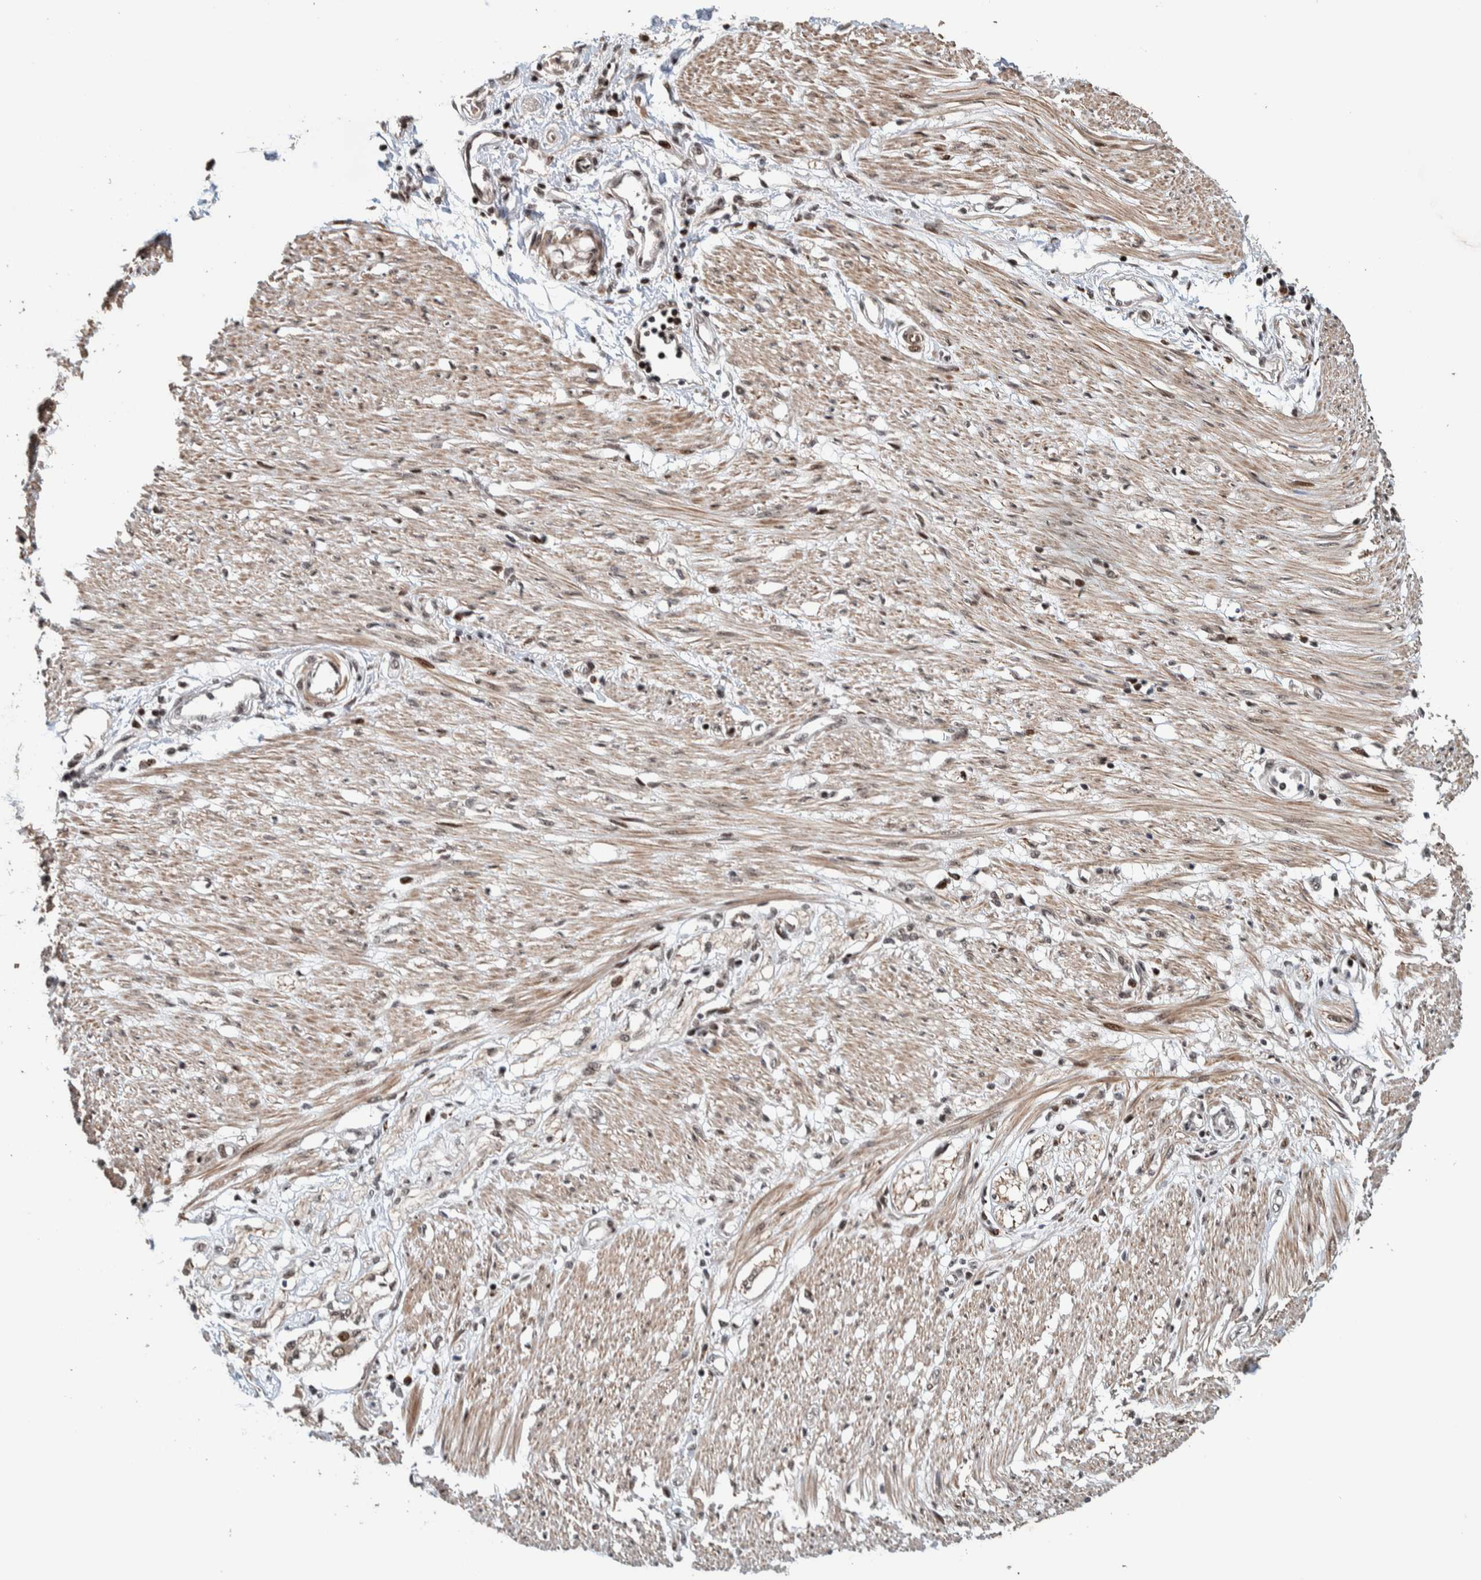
{"staining": {"intensity": "moderate", "quantity": ">75%", "location": "nuclear"}, "tissue": "soft tissue", "cell_type": "Fibroblasts", "image_type": "normal", "snomed": [{"axis": "morphology", "description": "Normal tissue, NOS"}, {"axis": "morphology", "description": "Adenocarcinoma, NOS"}, {"axis": "topography", "description": "Colon"}, {"axis": "topography", "description": "Peripheral nerve tissue"}], "caption": "About >75% of fibroblasts in benign soft tissue show moderate nuclear protein positivity as visualized by brown immunohistochemical staining.", "gene": "CHD4", "patient": {"sex": "male", "age": 14}}